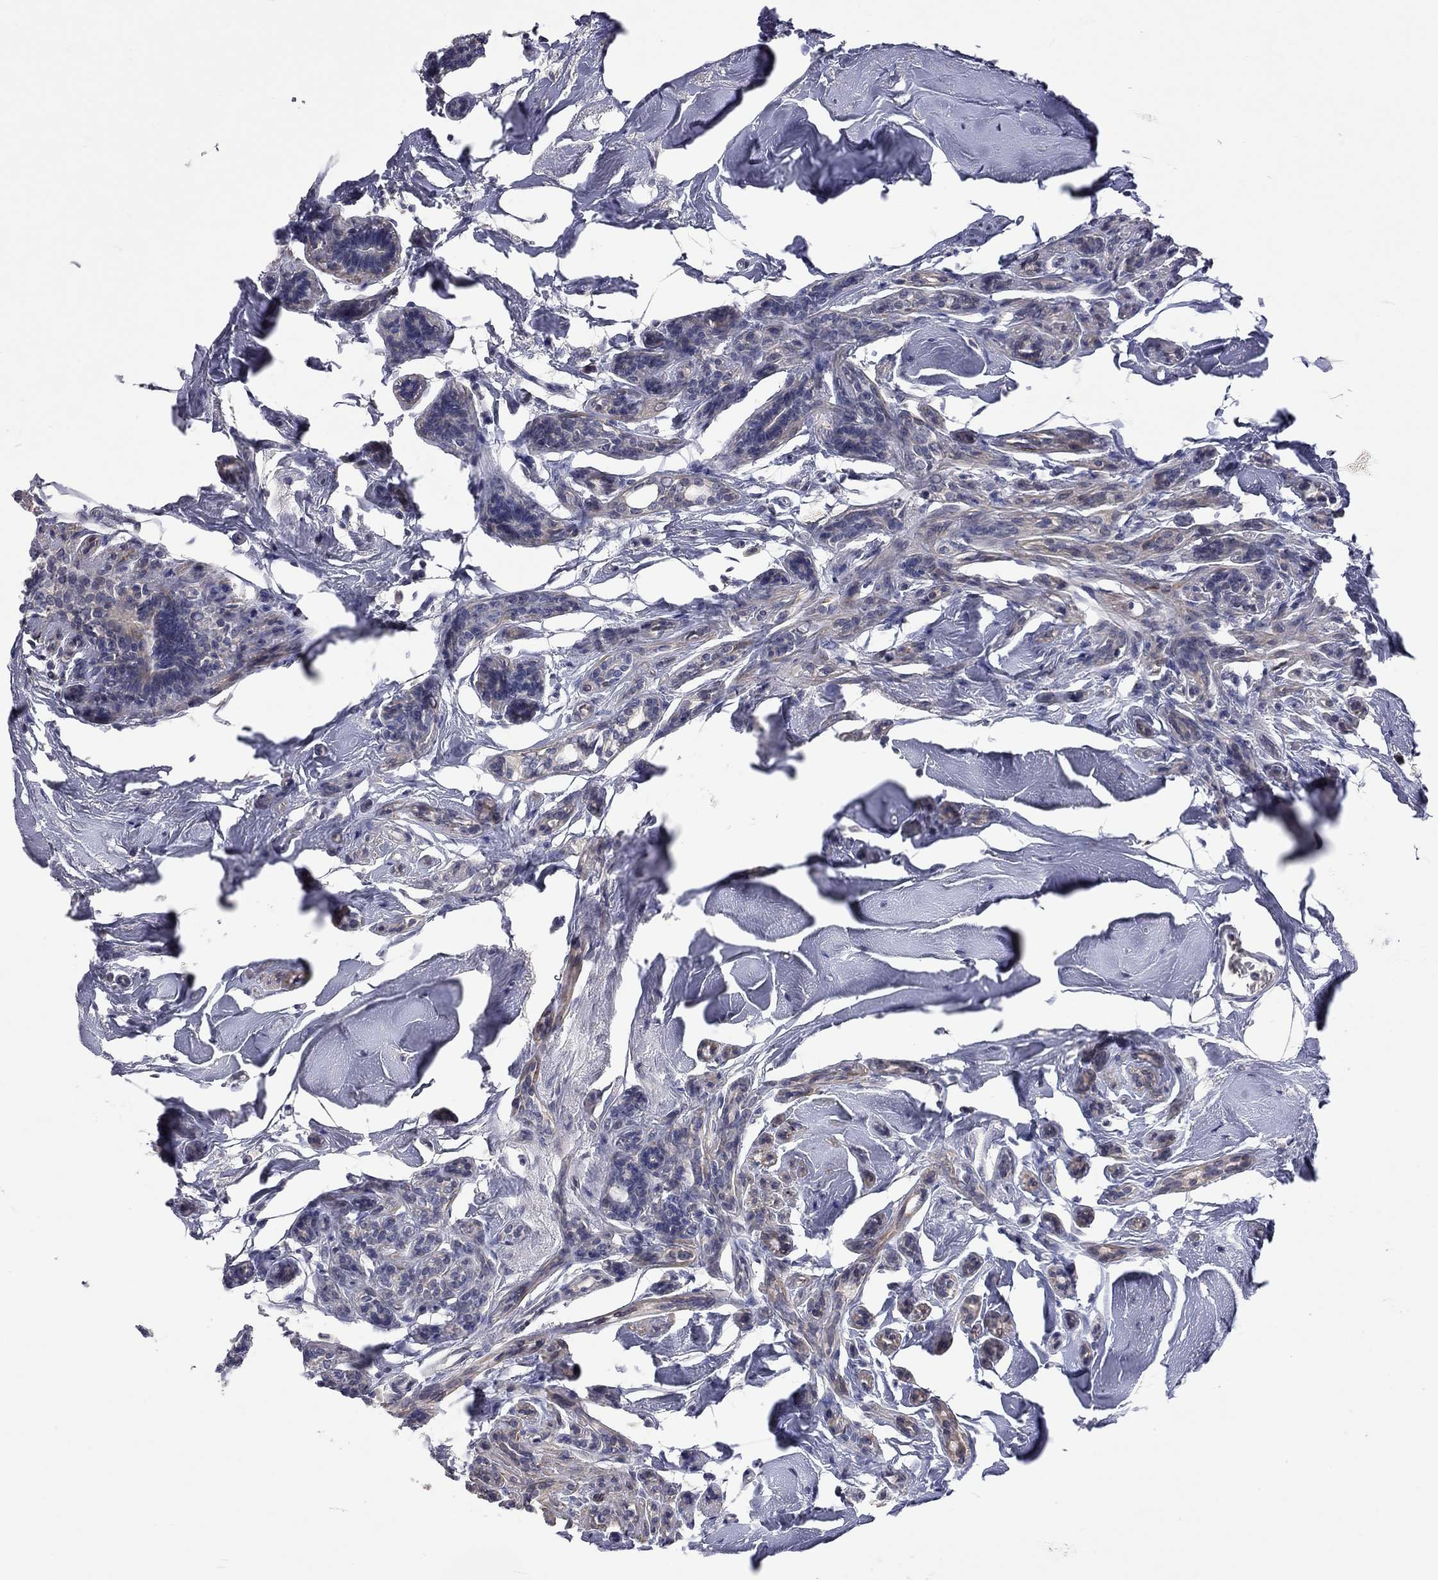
{"staining": {"intensity": "weak", "quantity": "<25%", "location": "cytoplasmic/membranous"}, "tissue": "breast cancer", "cell_type": "Tumor cells", "image_type": "cancer", "snomed": [{"axis": "morphology", "description": "Duct carcinoma"}, {"axis": "topography", "description": "Breast"}], "caption": "An immunohistochemistry (IHC) histopathology image of invasive ductal carcinoma (breast) is shown. There is no staining in tumor cells of invasive ductal carcinoma (breast).", "gene": "FABP12", "patient": {"sex": "female", "age": 83}}